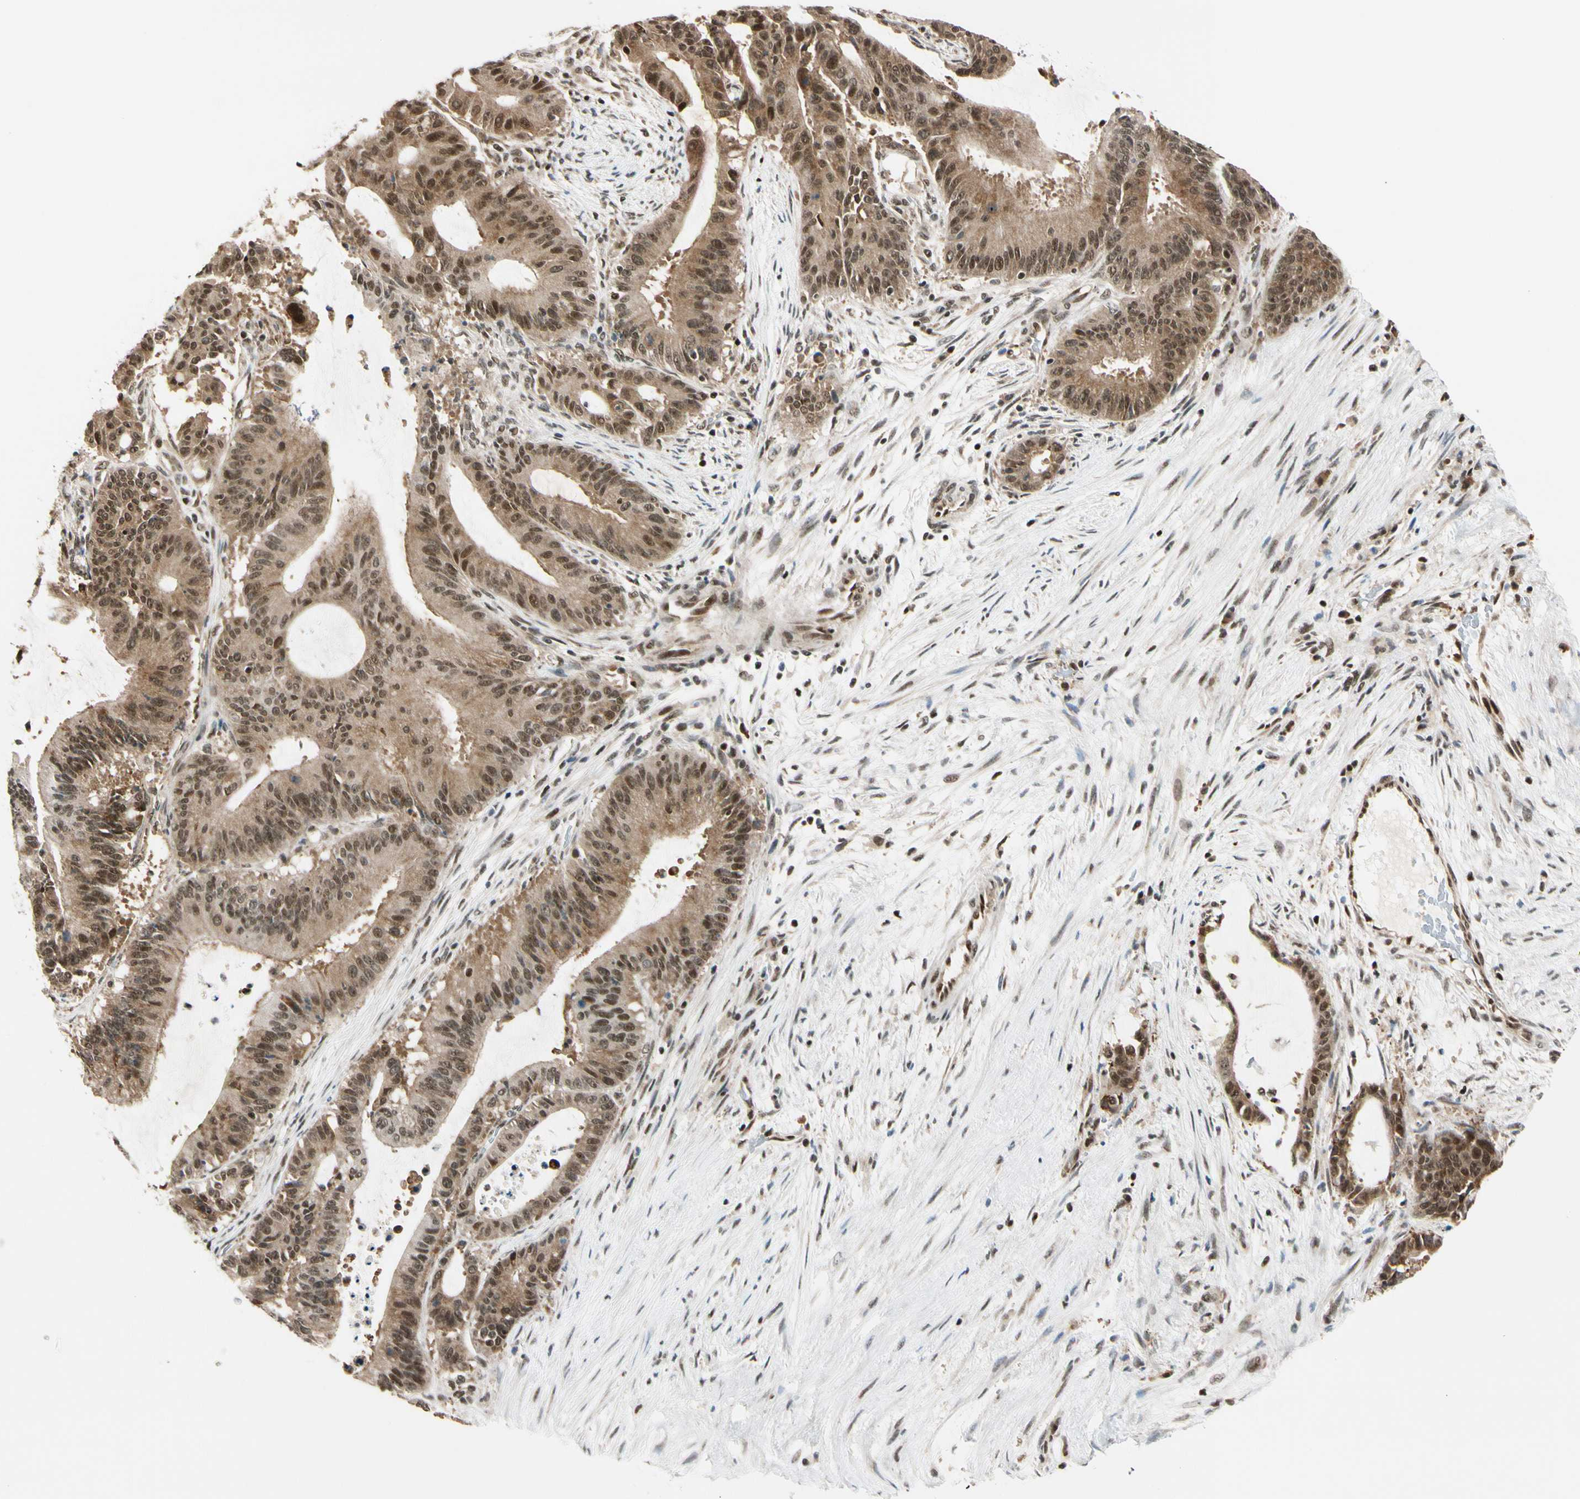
{"staining": {"intensity": "moderate", "quantity": ">75%", "location": "cytoplasmic/membranous,nuclear"}, "tissue": "liver cancer", "cell_type": "Tumor cells", "image_type": "cancer", "snomed": [{"axis": "morphology", "description": "Cholangiocarcinoma"}, {"axis": "topography", "description": "Liver"}], "caption": "Cholangiocarcinoma (liver) stained with a brown dye shows moderate cytoplasmic/membranous and nuclear positive expression in approximately >75% of tumor cells.", "gene": "DAXX", "patient": {"sex": "female", "age": 73}}